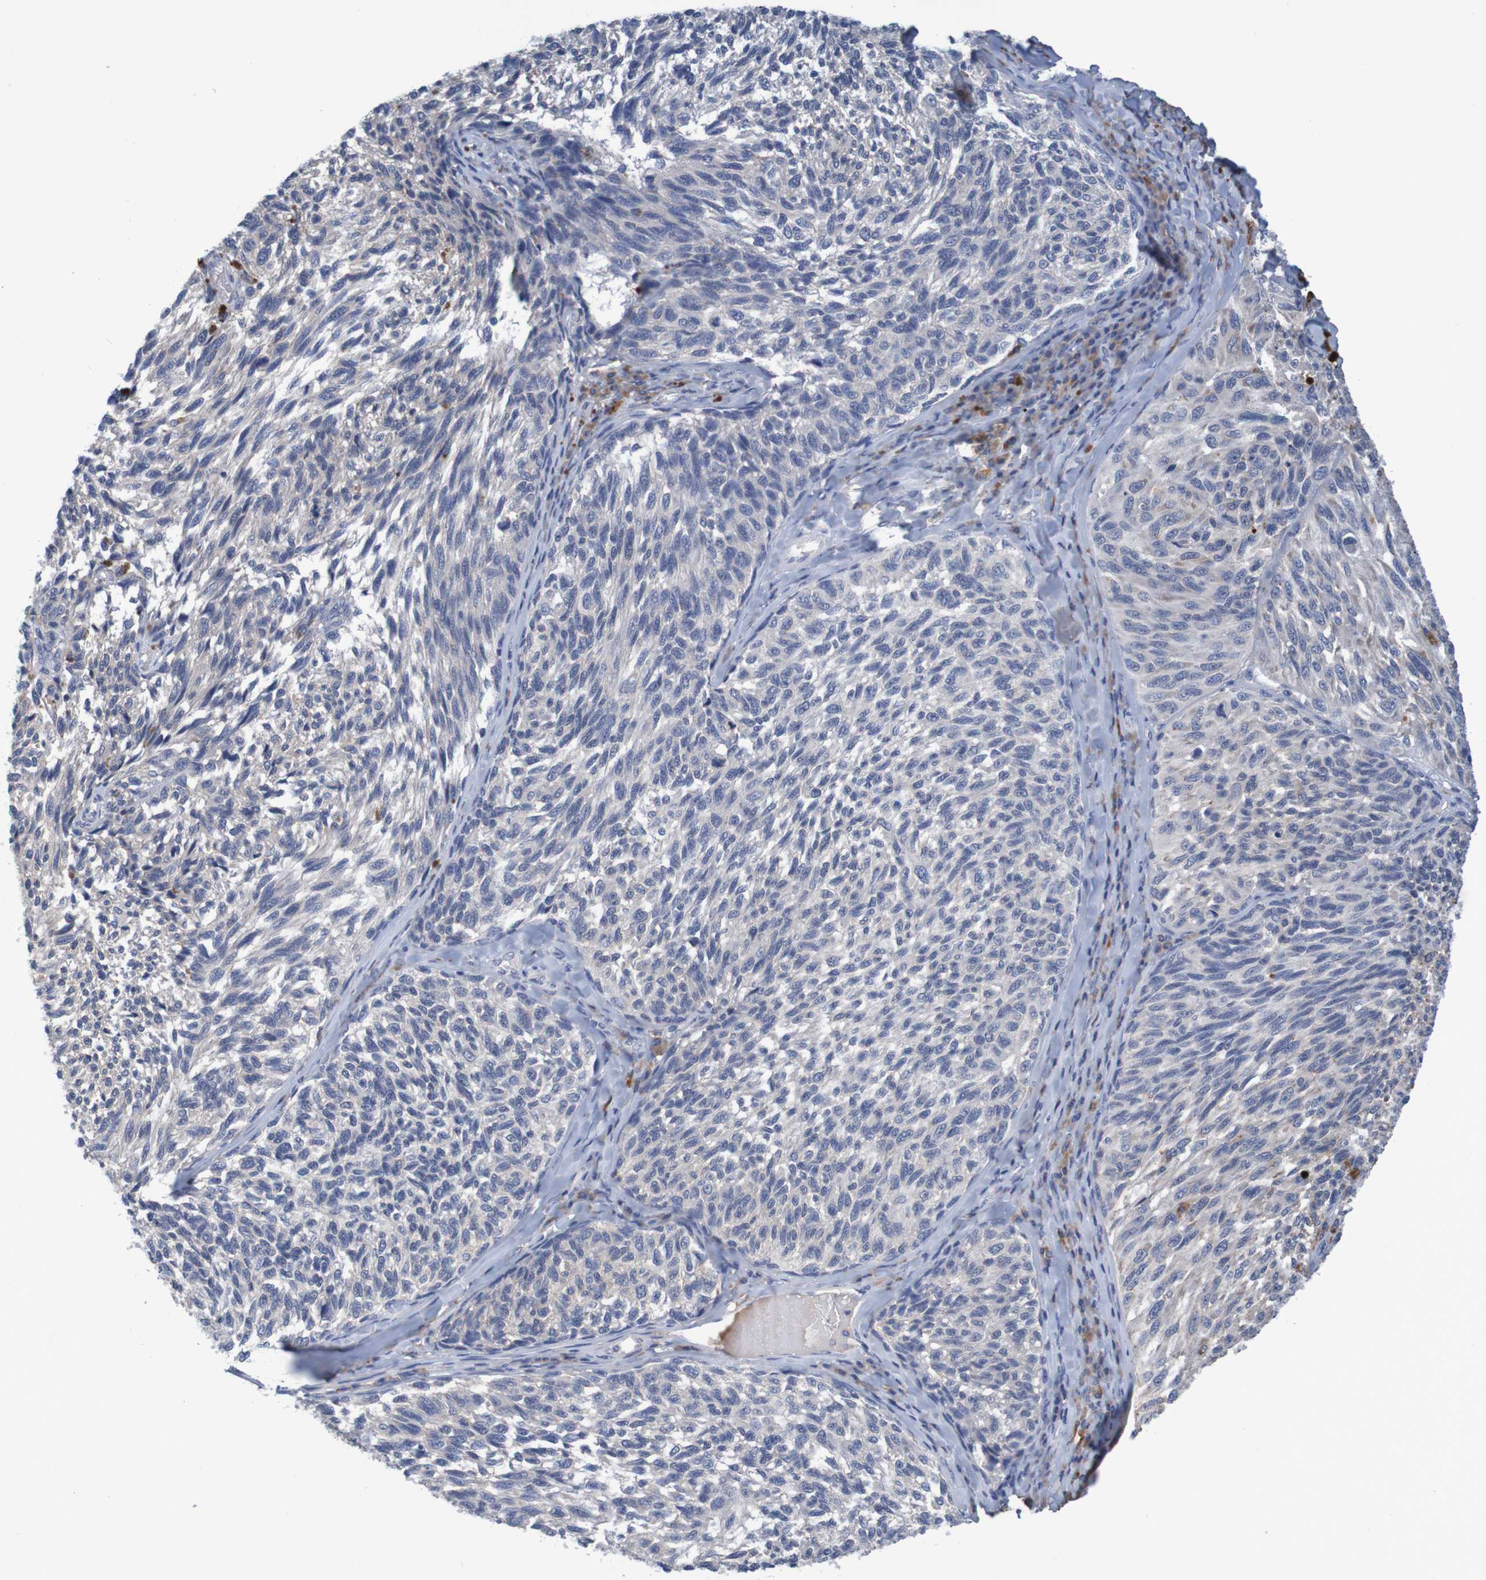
{"staining": {"intensity": "negative", "quantity": "none", "location": "none"}, "tissue": "melanoma", "cell_type": "Tumor cells", "image_type": "cancer", "snomed": [{"axis": "morphology", "description": "Malignant melanoma, NOS"}, {"axis": "topography", "description": "Skin"}], "caption": "Immunohistochemistry micrograph of neoplastic tissue: human malignant melanoma stained with DAB exhibits no significant protein staining in tumor cells.", "gene": "LTA", "patient": {"sex": "female", "age": 73}}